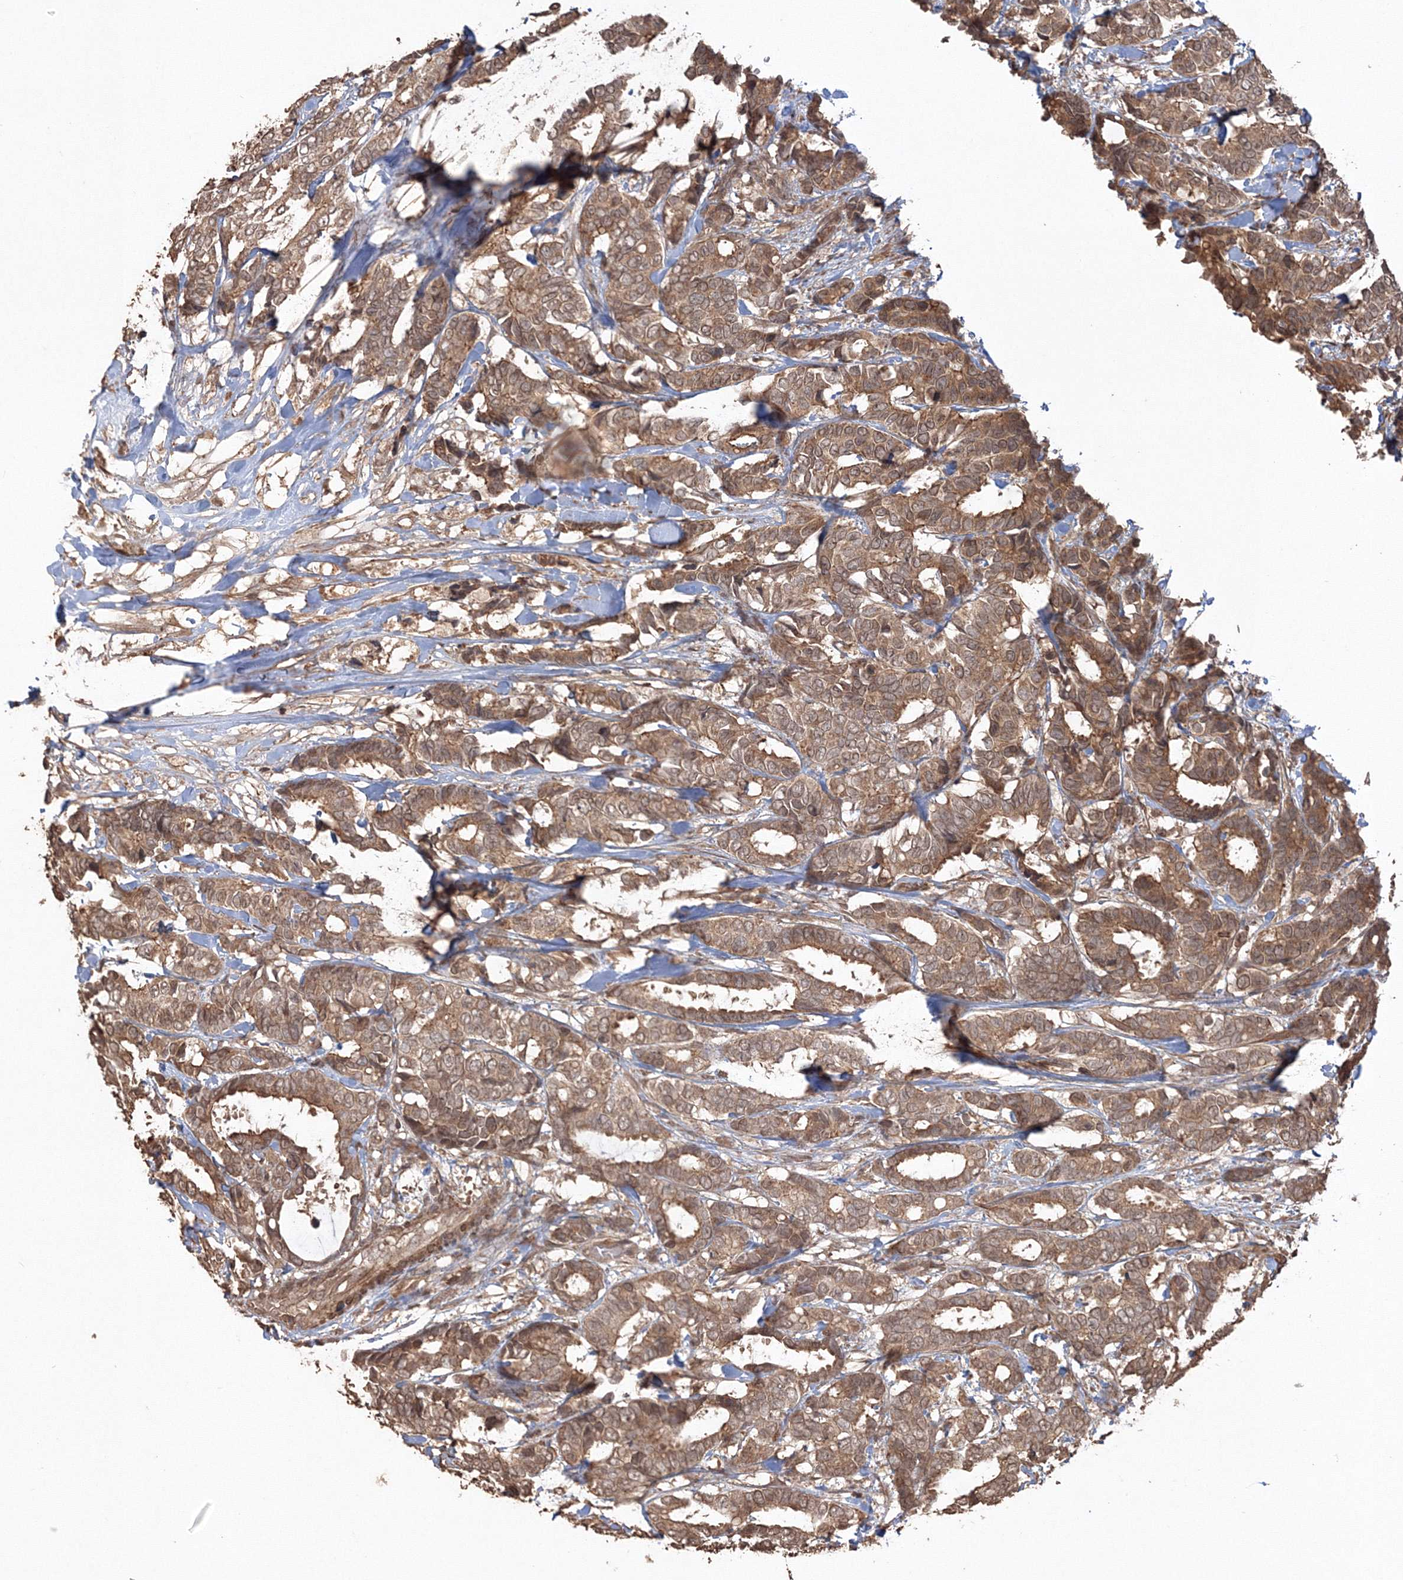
{"staining": {"intensity": "moderate", "quantity": ">75%", "location": "cytoplasmic/membranous"}, "tissue": "breast cancer", "cell_type": "Tumor cells", "image_type": "cancer", "snomed": [{"axis": "morphology", "description": "Duct carcinoma"}, {"axis": "topography", "description": "Breast"}], "caption": "DAB immunohistochemical staining of human breast invasive ductal carcinoma shows moderate cytoplasmic/membranous protein expression in about >75% of tumor cells.", "gene": "CCDC122", "patient": {"sex": "female", "age": 87}}